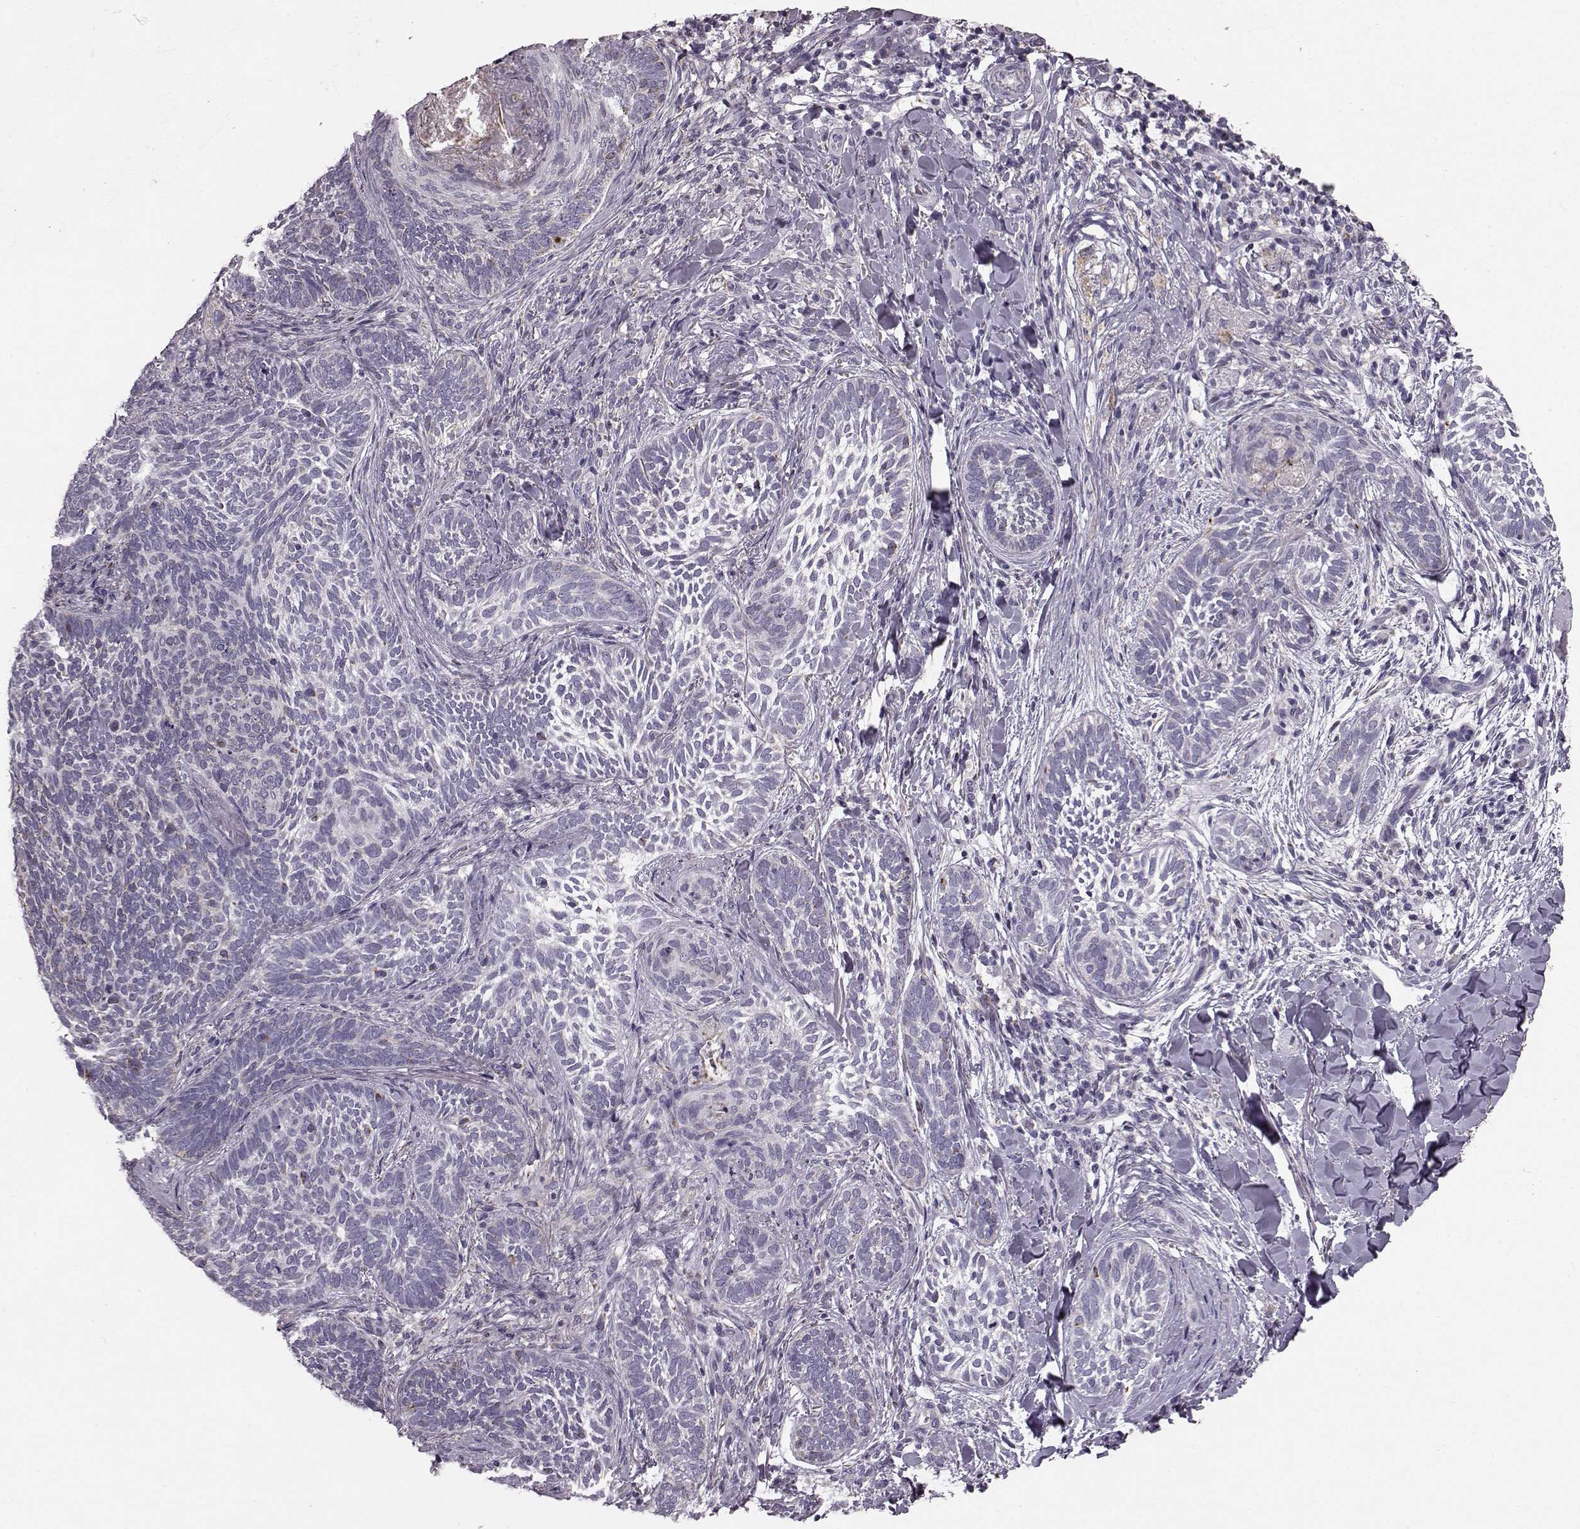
{"staining": {"intensity": "negative", "quantity": "none", "location": "none"}, "tissue": "skin cancer", "cell_type": "Tumor cells", "image_type": "cancer", "snomed": [{"axis": "morphology", "description": "Normal tissue, NOS"}, {"axis": "morphology", "description": "Basal cell carcinoma"}, {"axis": "topography", "description": "Skin"}], "caption": "Tumor cells are negative for protein expression in human skin cancer (basal cell carcinoma). The staining was performed using DAB to visualize the protein expression in brown, while the nuclei were stained in blue with hematoxylin (Magnification: 20x).", "gene": "ATP5MF", "patient": {"sex": "male", "age": 46}}